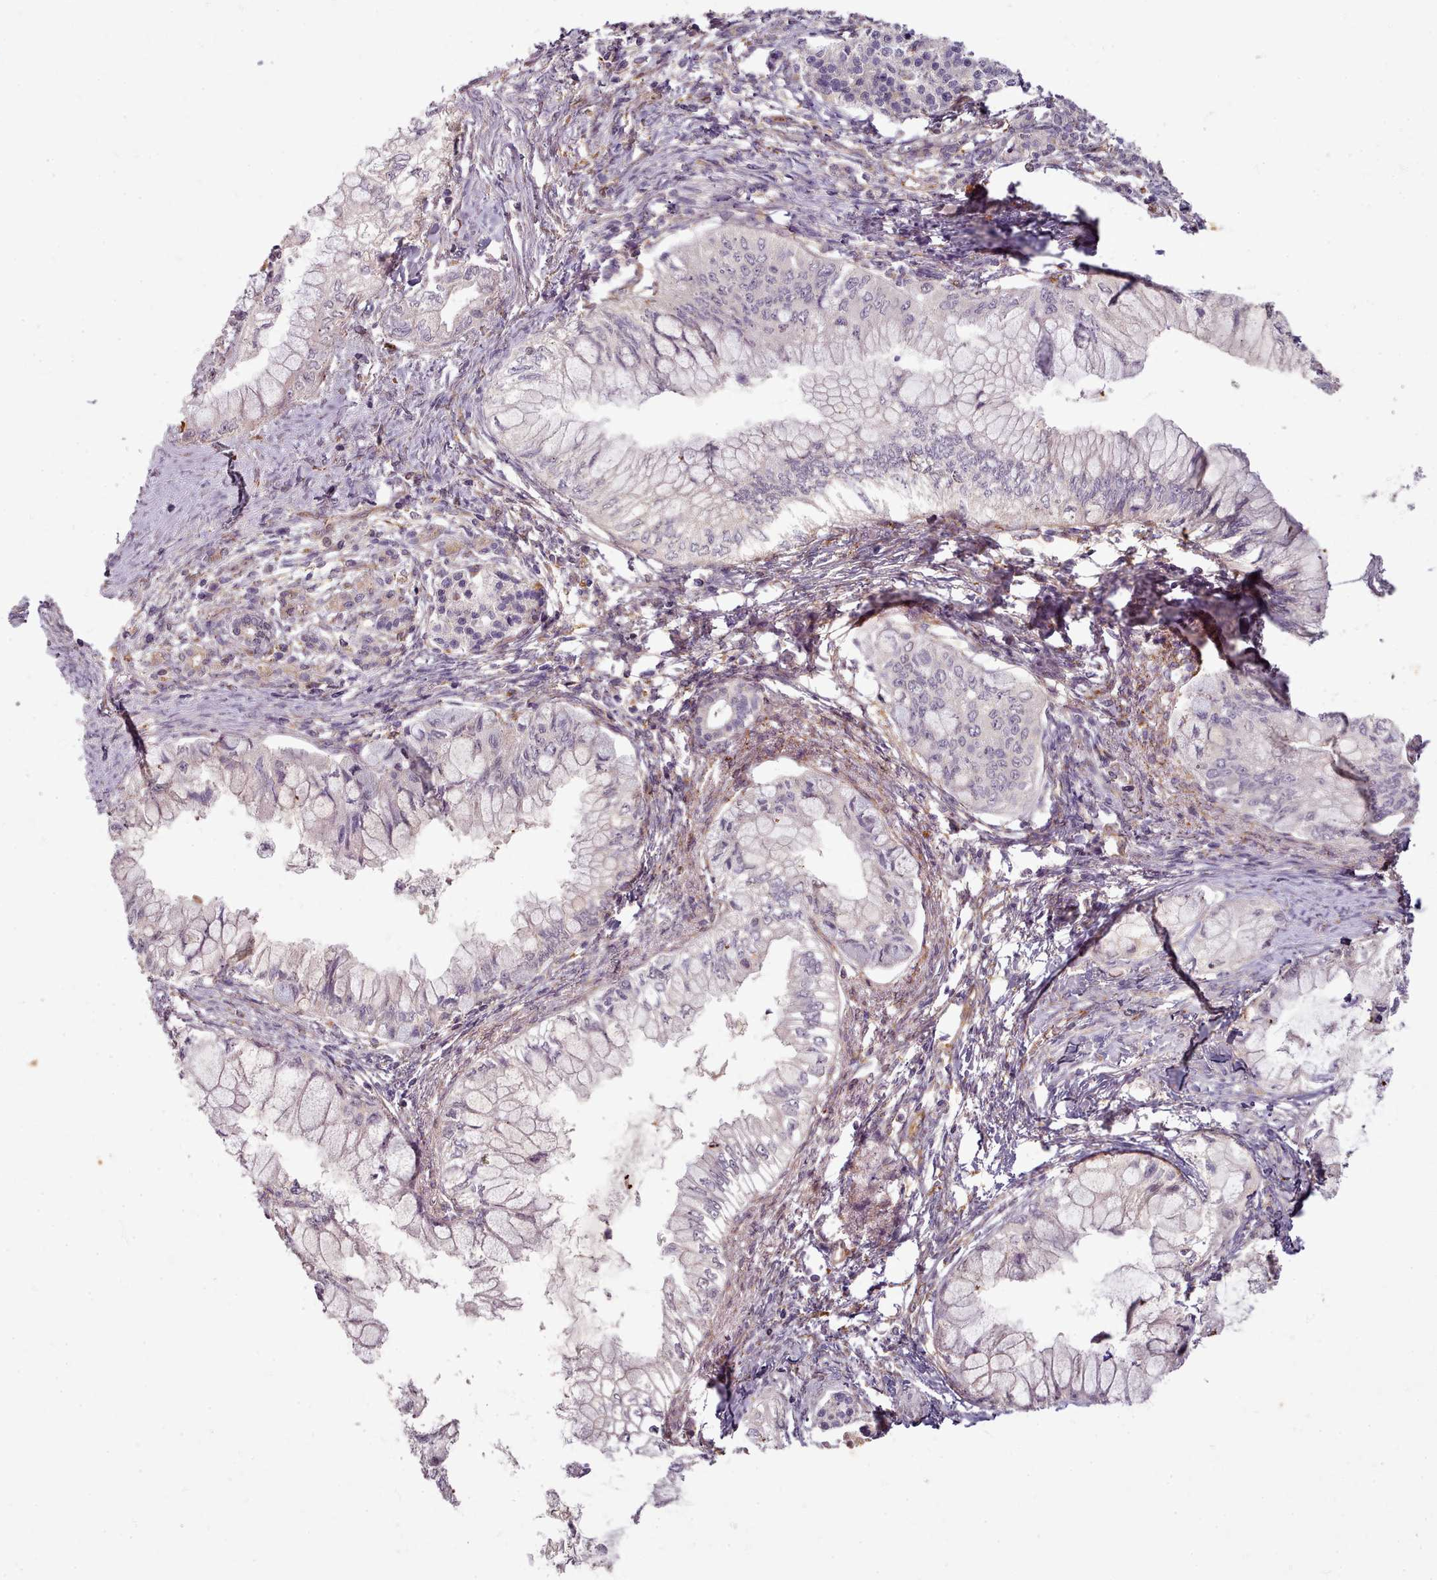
{"staining": {"intensity": "negative", "quantity": "none", "location": "none"}, "tissue": "pancreatic cancer", "cell_type": "Tumor cells", "image_type": "cancer", "snomed": [{"axis": "morphology", "description": "Adenocarcinoma, NOS"}, {"axis": "topography", "description": "Pancreas"}], "caption": "This is an IHC photomicrograph of pancreatic adenocarcinoma. There is no expression in tumor cells.", "gene": "C1QTNF5", "patient": {"sex": "male", "age": 48}}